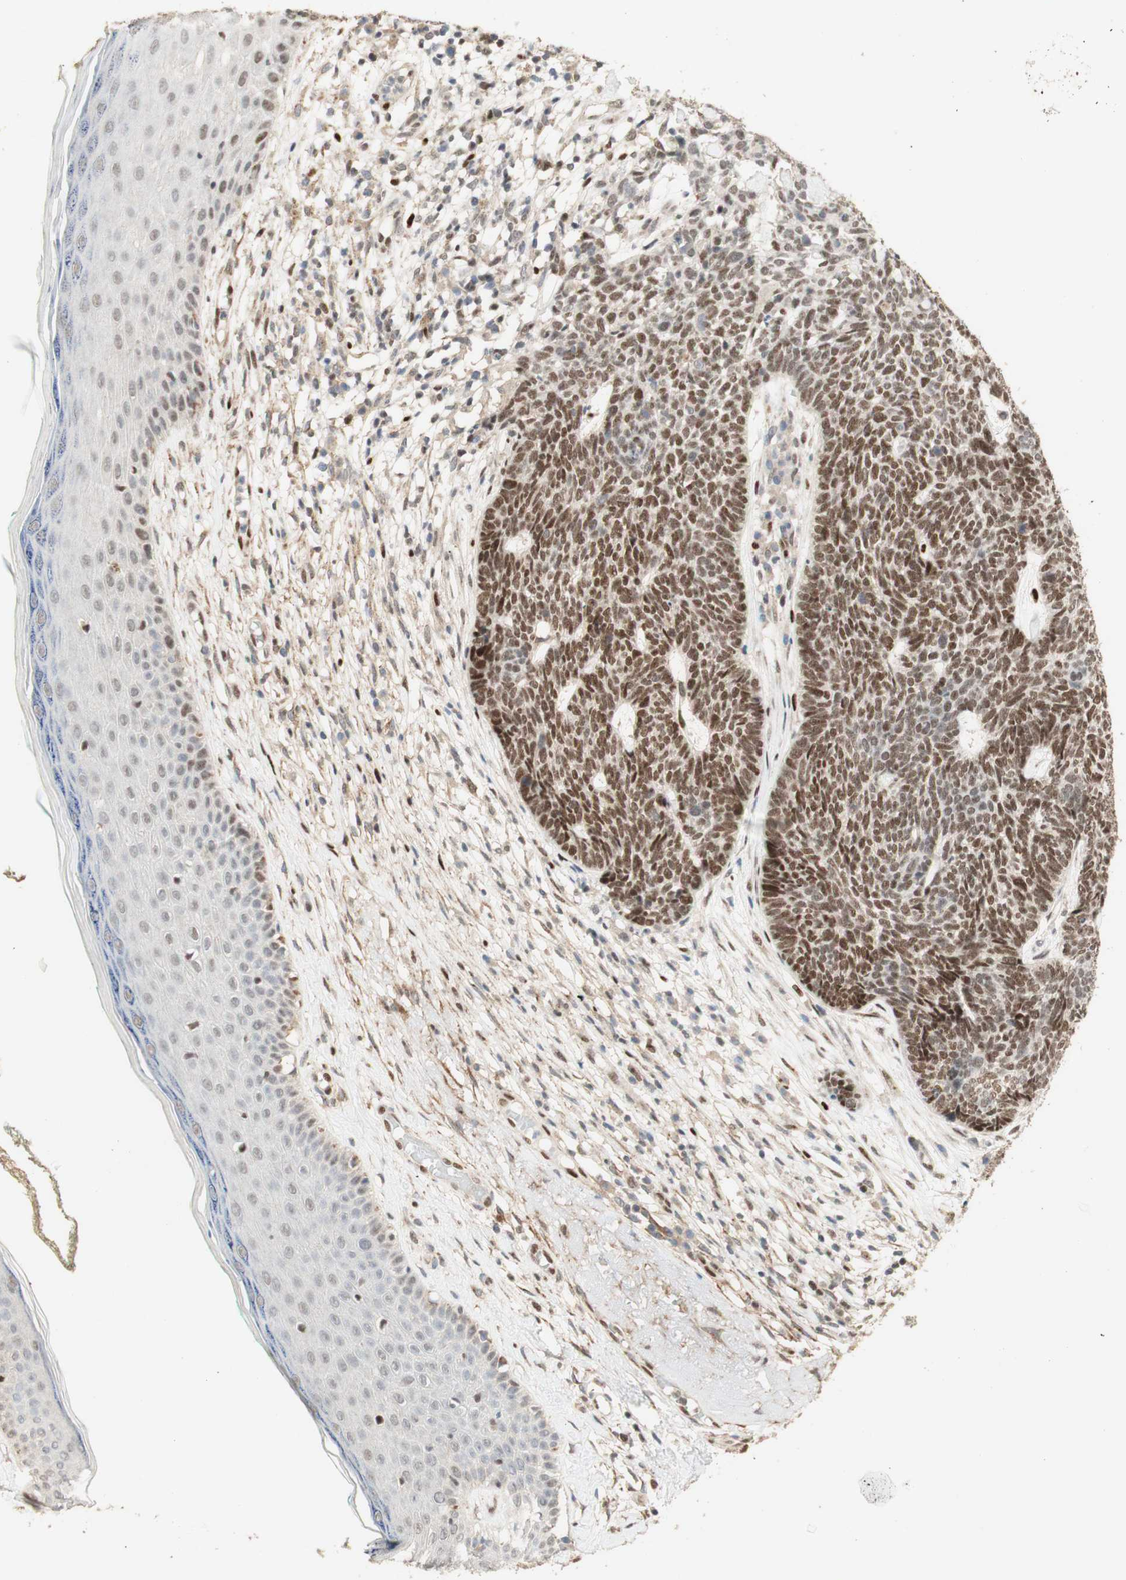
{"staining": {"intensity": "moderate", "quantity": ">75%", "location": "nuclear"}, "tissue": "skin cancer", "cell_type": "Tumor cells", "image_type": "cancer", "snomed": [{"axis": "morphology", "description": "Basal cell carcinoma"}, {"axis": "topography", "description": "Skin"}], "caption": "High-power microscopy captured an IHC photomicrograph of skin basal cell carcinoma, revealing moderate nuclear positivity in about >75% of tumor cells.", "gene": "FOXP1", "patient": {"sex": "female", "age": 84}}